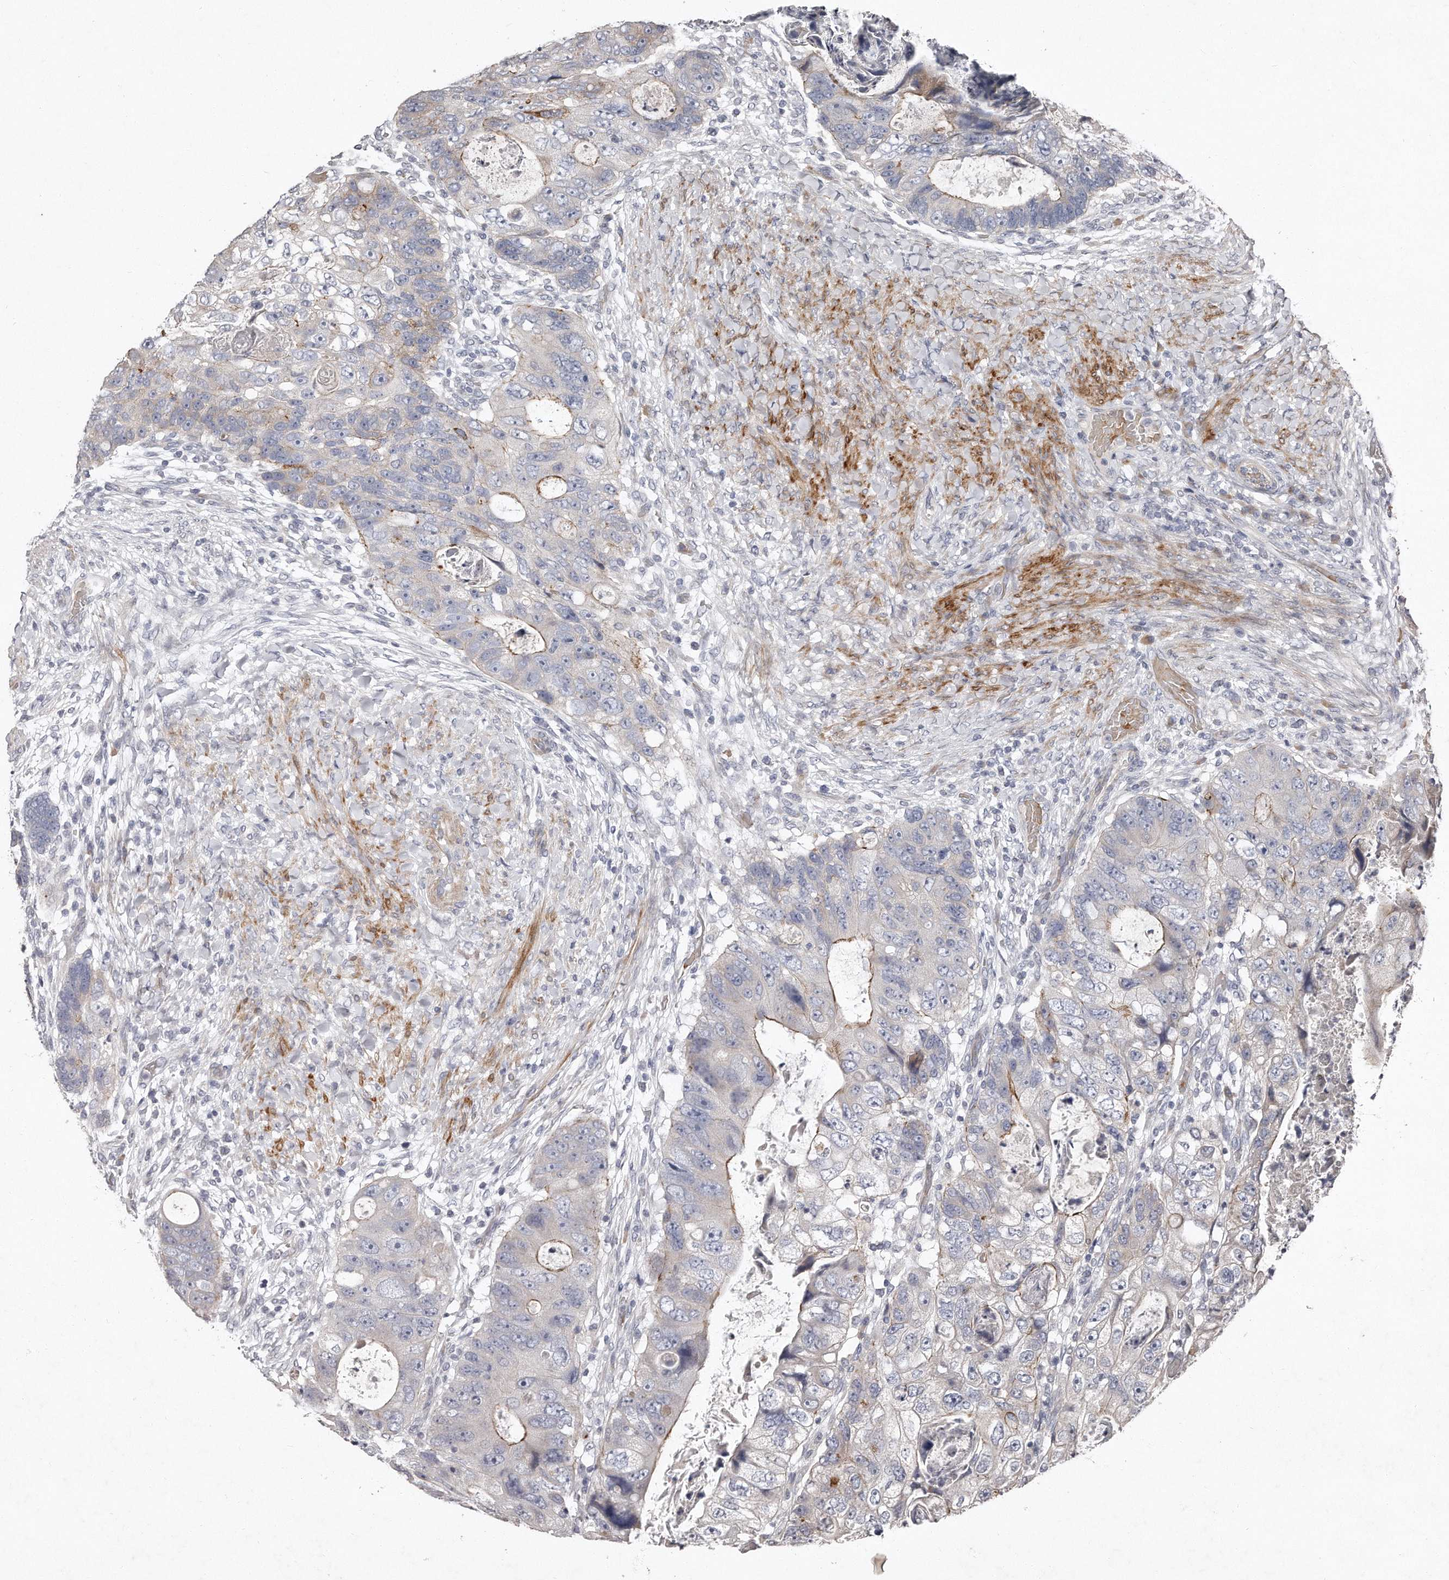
{"staining": {"intensity": "moderate", "quantity": "<25%", "location": "cytoplasmic/membranous"}, "tissue": "colorectal cancer", "cell_type": "Tumor cells", "image_type": "cancer", "snomed": [{"axis": "morphology", "description": "Adenocarcinoma, NOS"}, {"axis": "topography", "description": "Rectum"}], "caption": "Protein positivity by immunohistochemistry (IHC) displays moderate cytoplasmic/membranous positivity in approximately <25% of tumor cells in colorectal cancer.", "gene": "TECR", "patient": {"sex": "male", "age": 59}}